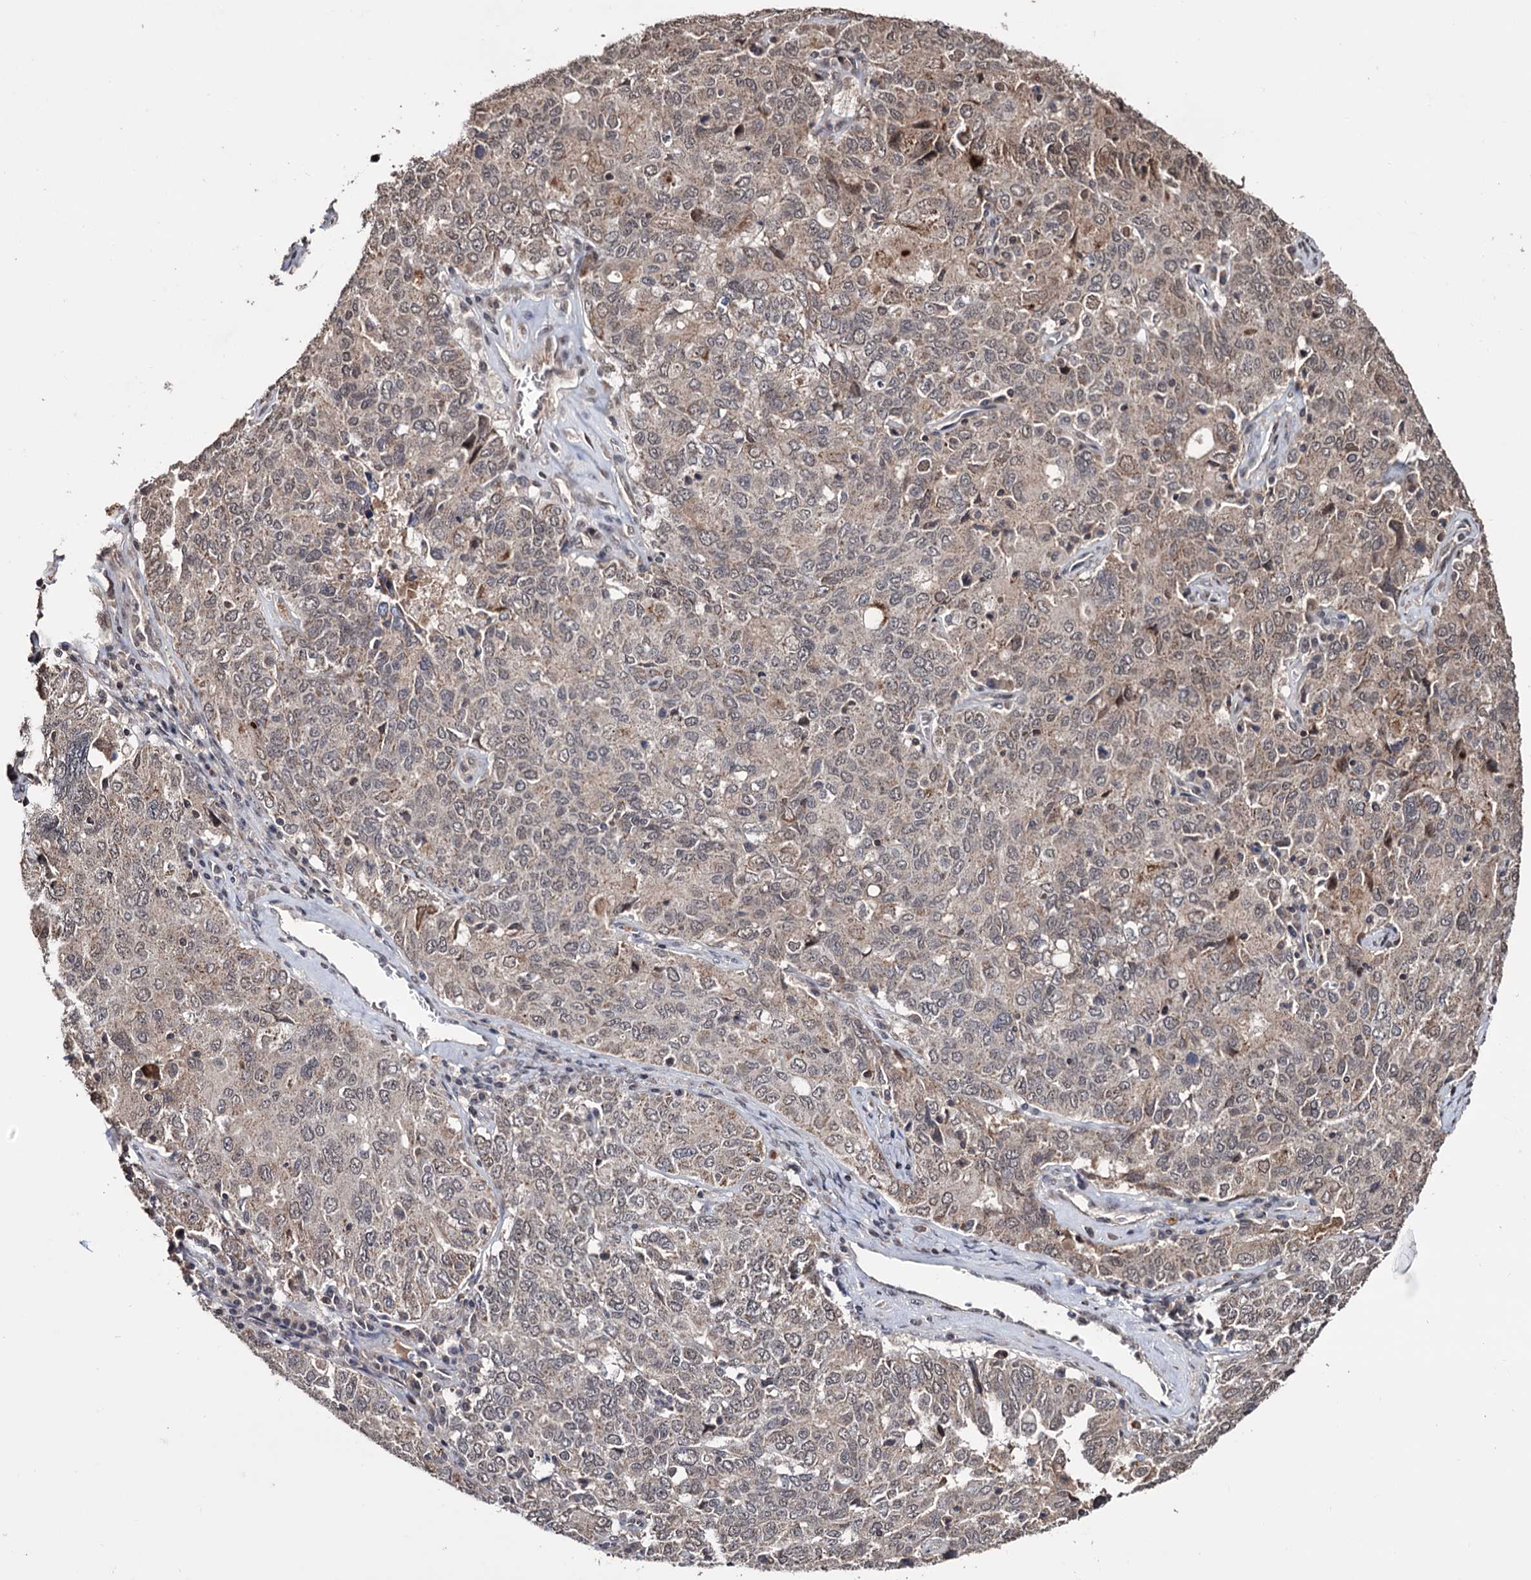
{"staining": {"intensity": "weak", "quantity": "<25%", "location": "cytoplasmic/membranous"}, "tissue": "ovarian cancer", "cell_type": "Tumor cells", "image_type": "cancer", "snomed": [{"axis": "morphology", "description": "Carcinoma, endometroid"}, {"axis": "topography", "description": "Ovary"}], "caption": "Human ovarian endometroid carcinoma stained for a protein using immunohistochemistry exhibits no staining in tumor cells.", "gene": "KLF5", "patient": {"sex": "female", "age": 62}}